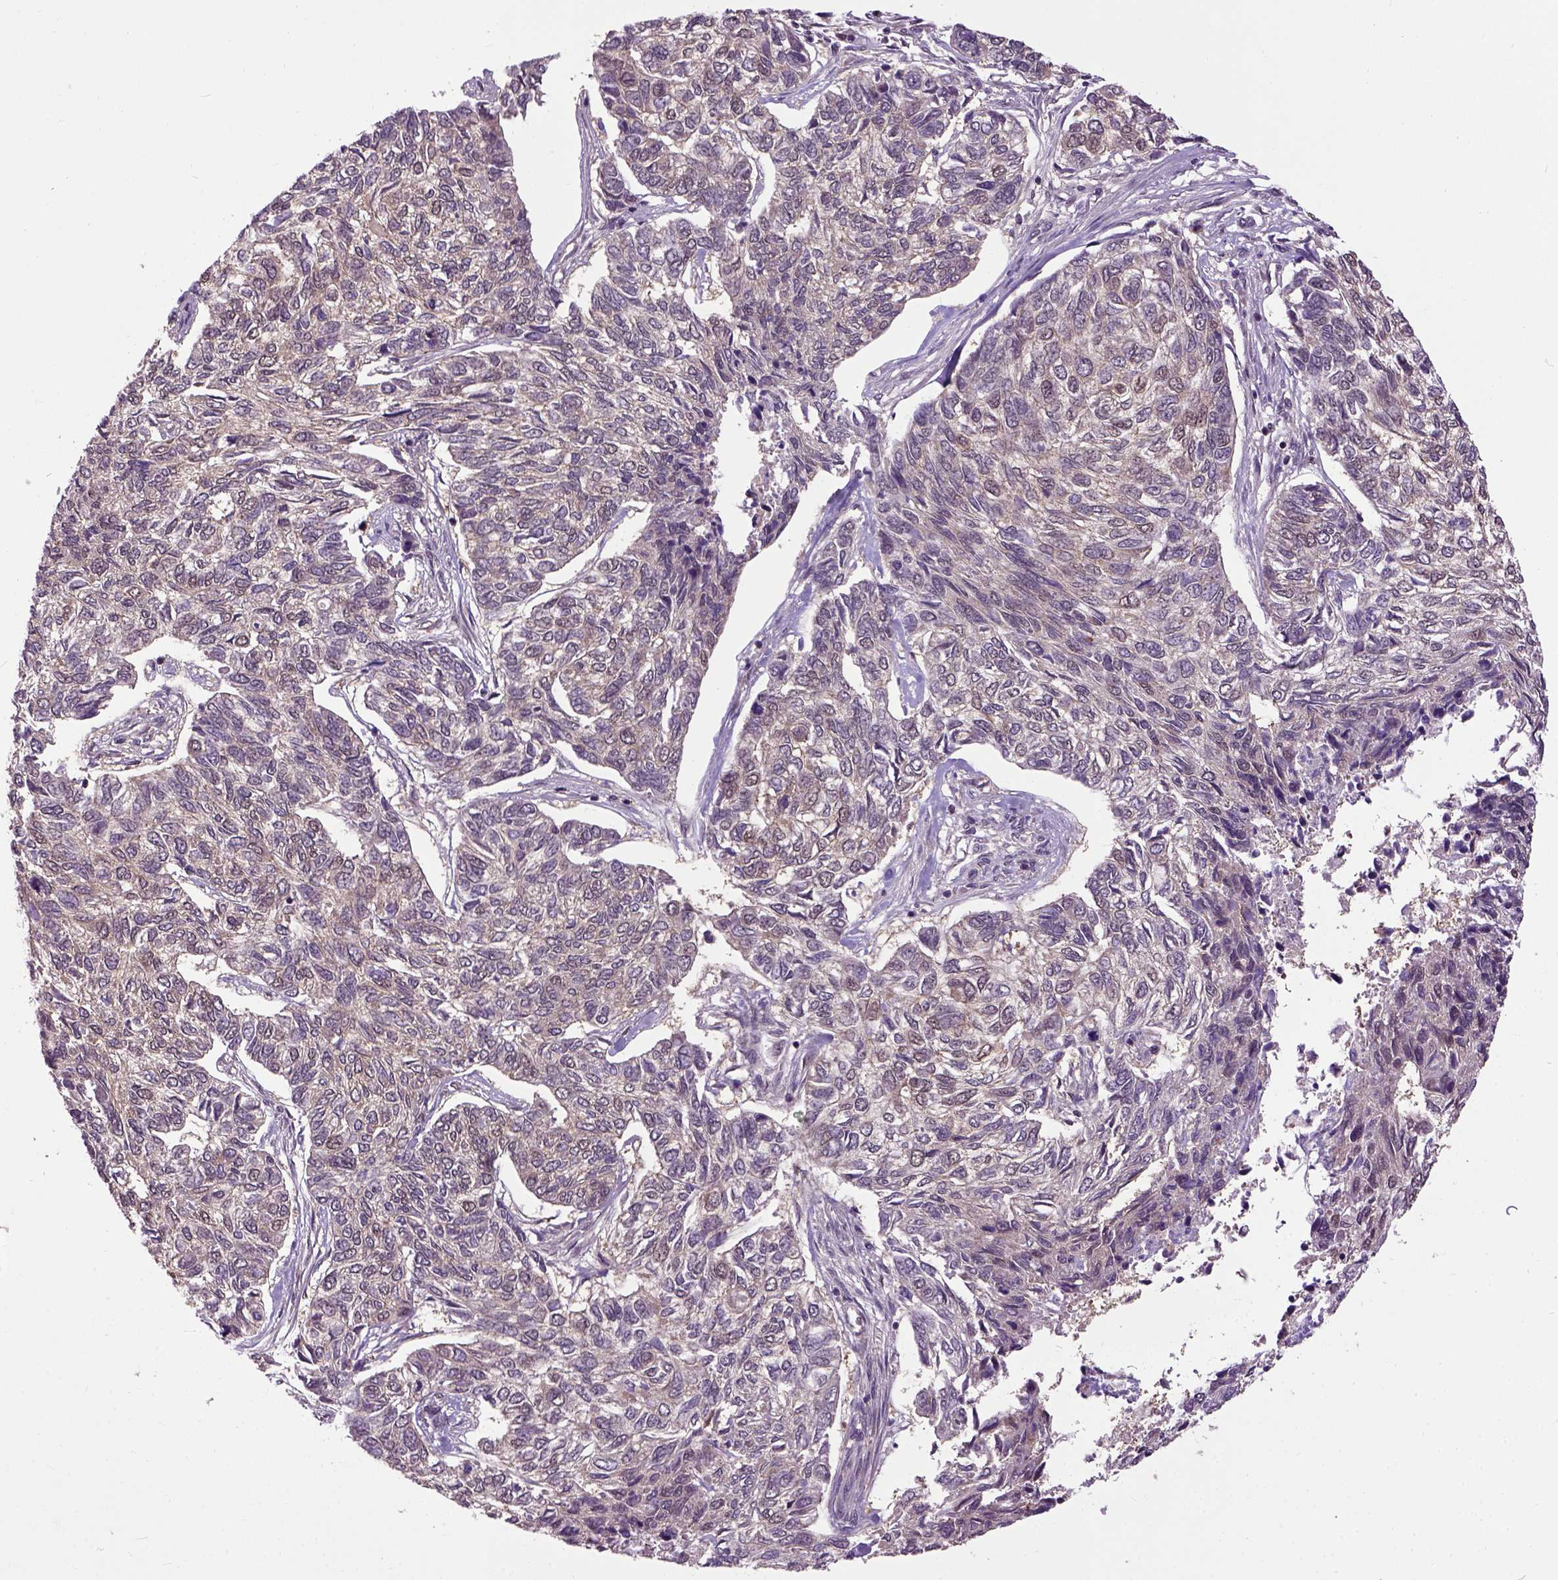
{"staining": {"intensity": "weak", "quantity": ">75%", "location": "cytoplasmic/membranous"}, "tissue": "skin cancer", "cell_type": "Tumor cells", "image_type": "cancer", "snomed": [{"axis": "morphology", "description": "Basal cell carcinoma"}, {"axis": "topography", "description": "Skin"}], "caption": "This photomicrograph reveals immunohistochemistry (IHC) staining of skin basal cell carcinoma, with low weak cytoplasmic/membranous staining in approximately >75% of tumor cells.", "gene": "UBA3", "patient": {"sex": "female", "age": 65}}